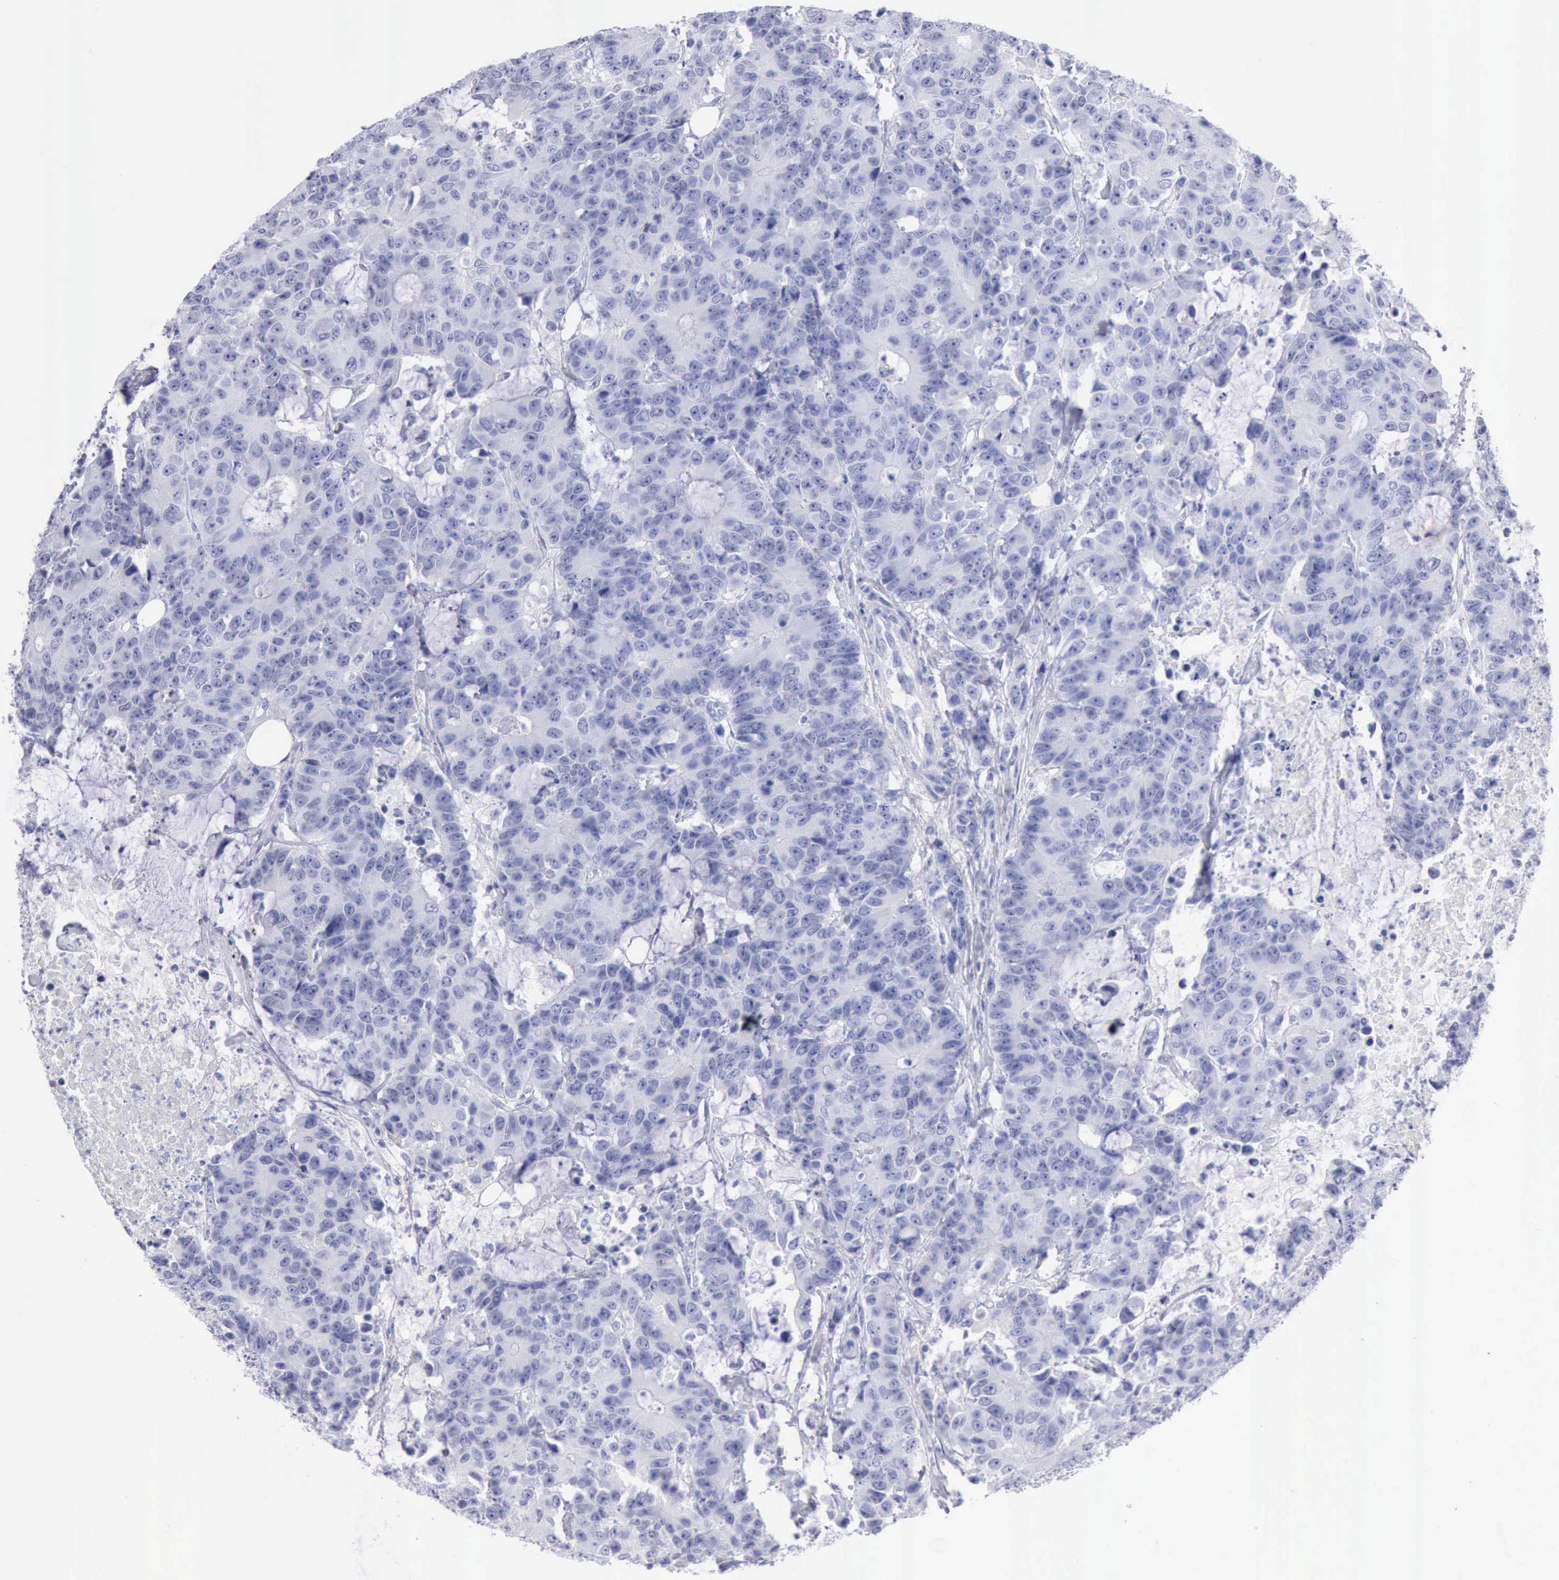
{"staining": {"intensity": "negative", "quantity": "none", "location": "none"}, "tissue": "colorectal cancer", "cell_type": "Tumor cells", "image_type": "cancer", "snomed": [{"axis": "morphology", "description": "Adenocarcinoma, NOS"}, {"axis": "topography", "description": "Colon"}], "caption": "Immunohistochemistry (IHC) of adenocarcinoma (colorectal) demonstrates no staining in tumor cells.", "gene": "CYP19A1", "patient": {"sex": "female", "age": 86}}